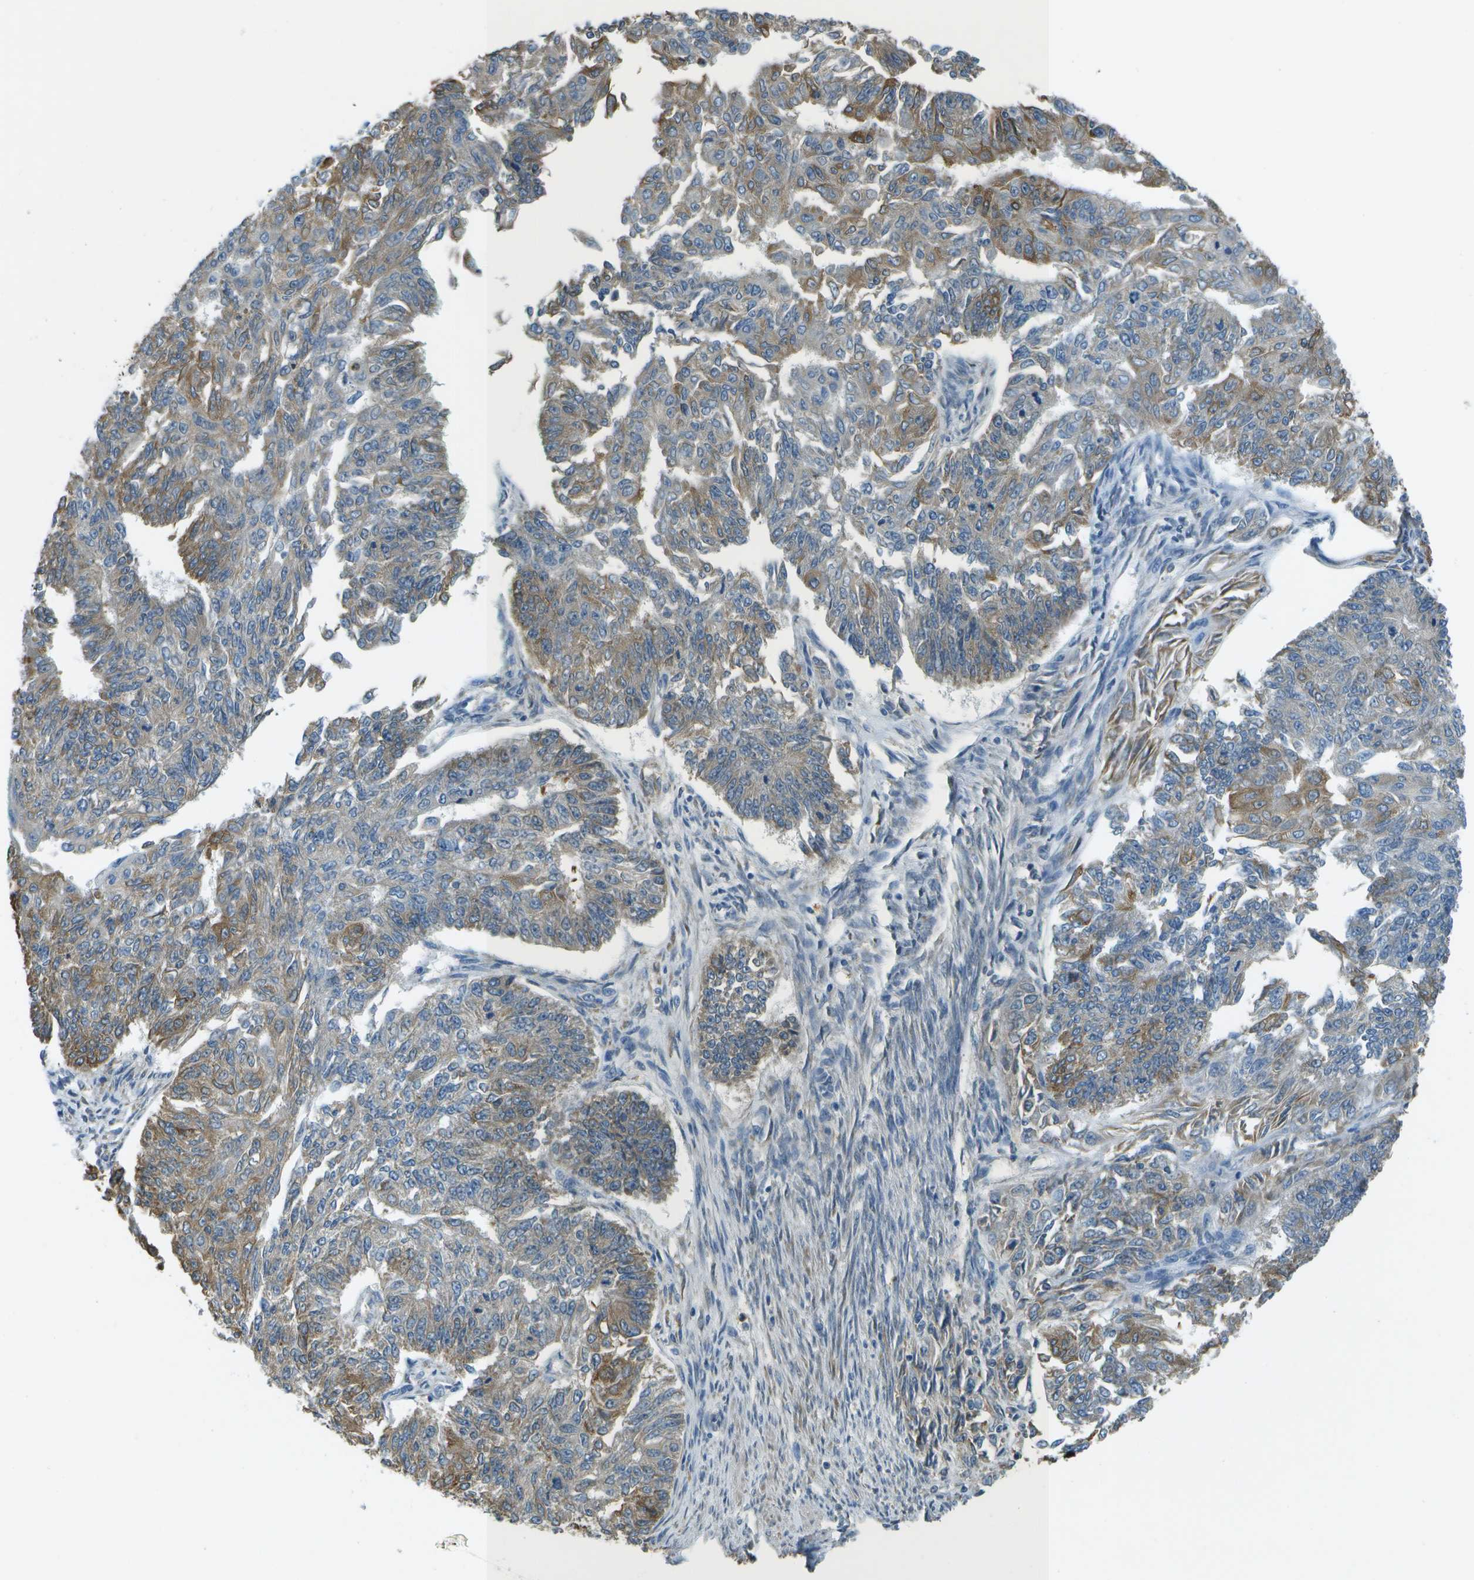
{"staining": {"intensity": "weak", "quantity": "25%-75%", "location": "cytoplasmic/membranous"}, "tissue": "endometrial cancer", "cell_type": "Tumor cells", "image_type": "cancer", "snomed": [{"axis": "morphology", "description": "Adenocarcinoma, NOS"}, {"axis": "topography", "description": "Endometrium"}], "caption": "IHC (DAB) staining of endometrial adenocarcinoma exhibits weak cytoplasmic/membranous protein positivity in approximately 25%-75% of tumor cells. The protein of interest is stained brown, and the nuclei are stained in blue (DAB (3,3'-diaminobenzidine) IHC with brightfield microscopy, high magnification).", "gene": "SAMSN1", "patient": {"sex": "female", "age": 32}}